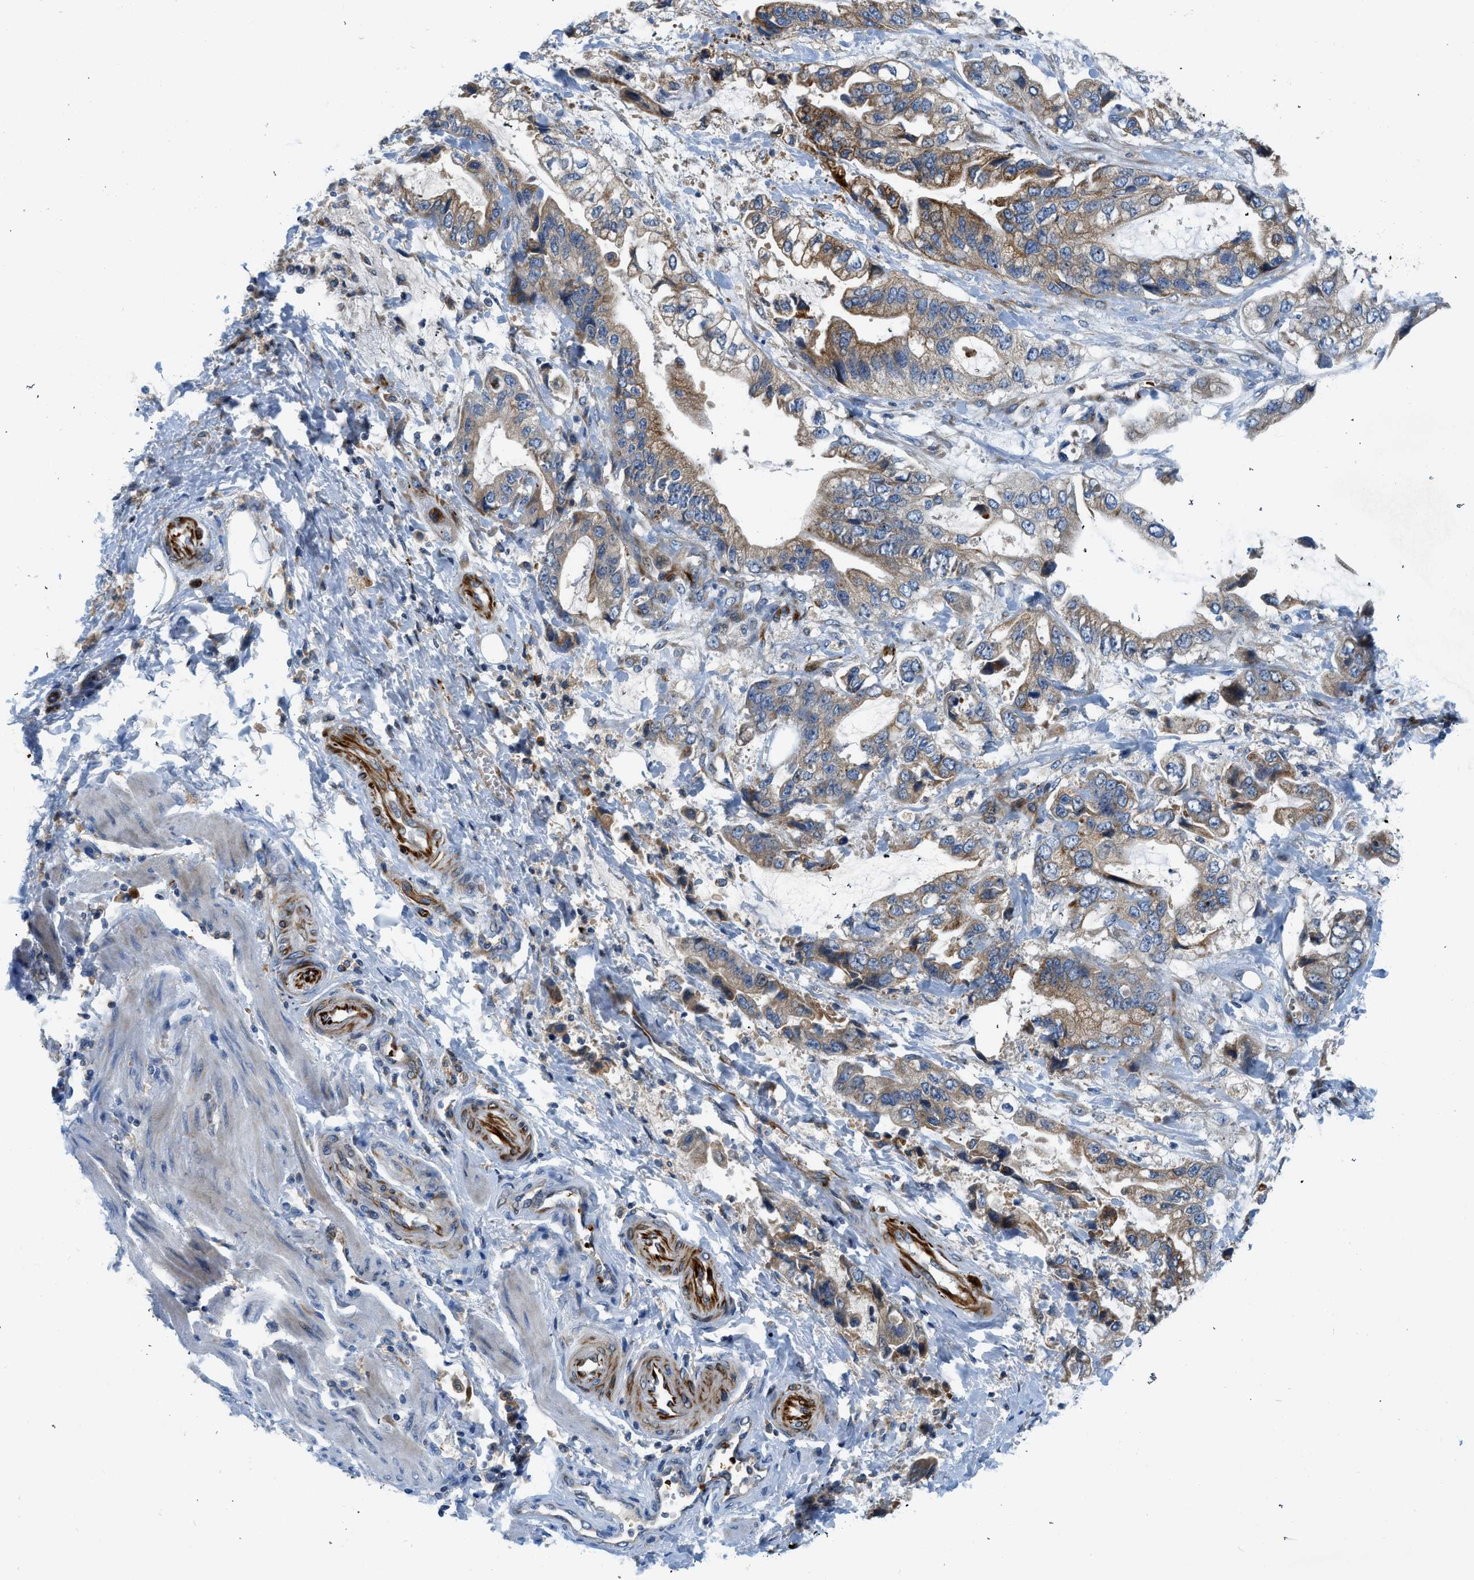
{"staining": {"intensity": "weak", "quantity": "25%-75%", "location": "cytoplasmic/membranous"}, "tissue": "stomach cancer", "cell_type": "Tumor cells", "image_type": "cancer", "snomed": [{"axis": "morphology", "description": "Normal tissue, NOS"}, {"axis": "morphology", "description": "Adenocarcinoma, NOS"}, {"axis": "topography", "description": "Stomach"}], "caption": "Immunohistochemical staining of stomach cancer (adenocarcinoma) exhibits low levels of weak cytoplasmic/membranous staining in about 25%-75% of tumor cells. Nuclei are stained in blue.", "gene": "ZNF831", "patient": {"sex": "male", "age": 62}}